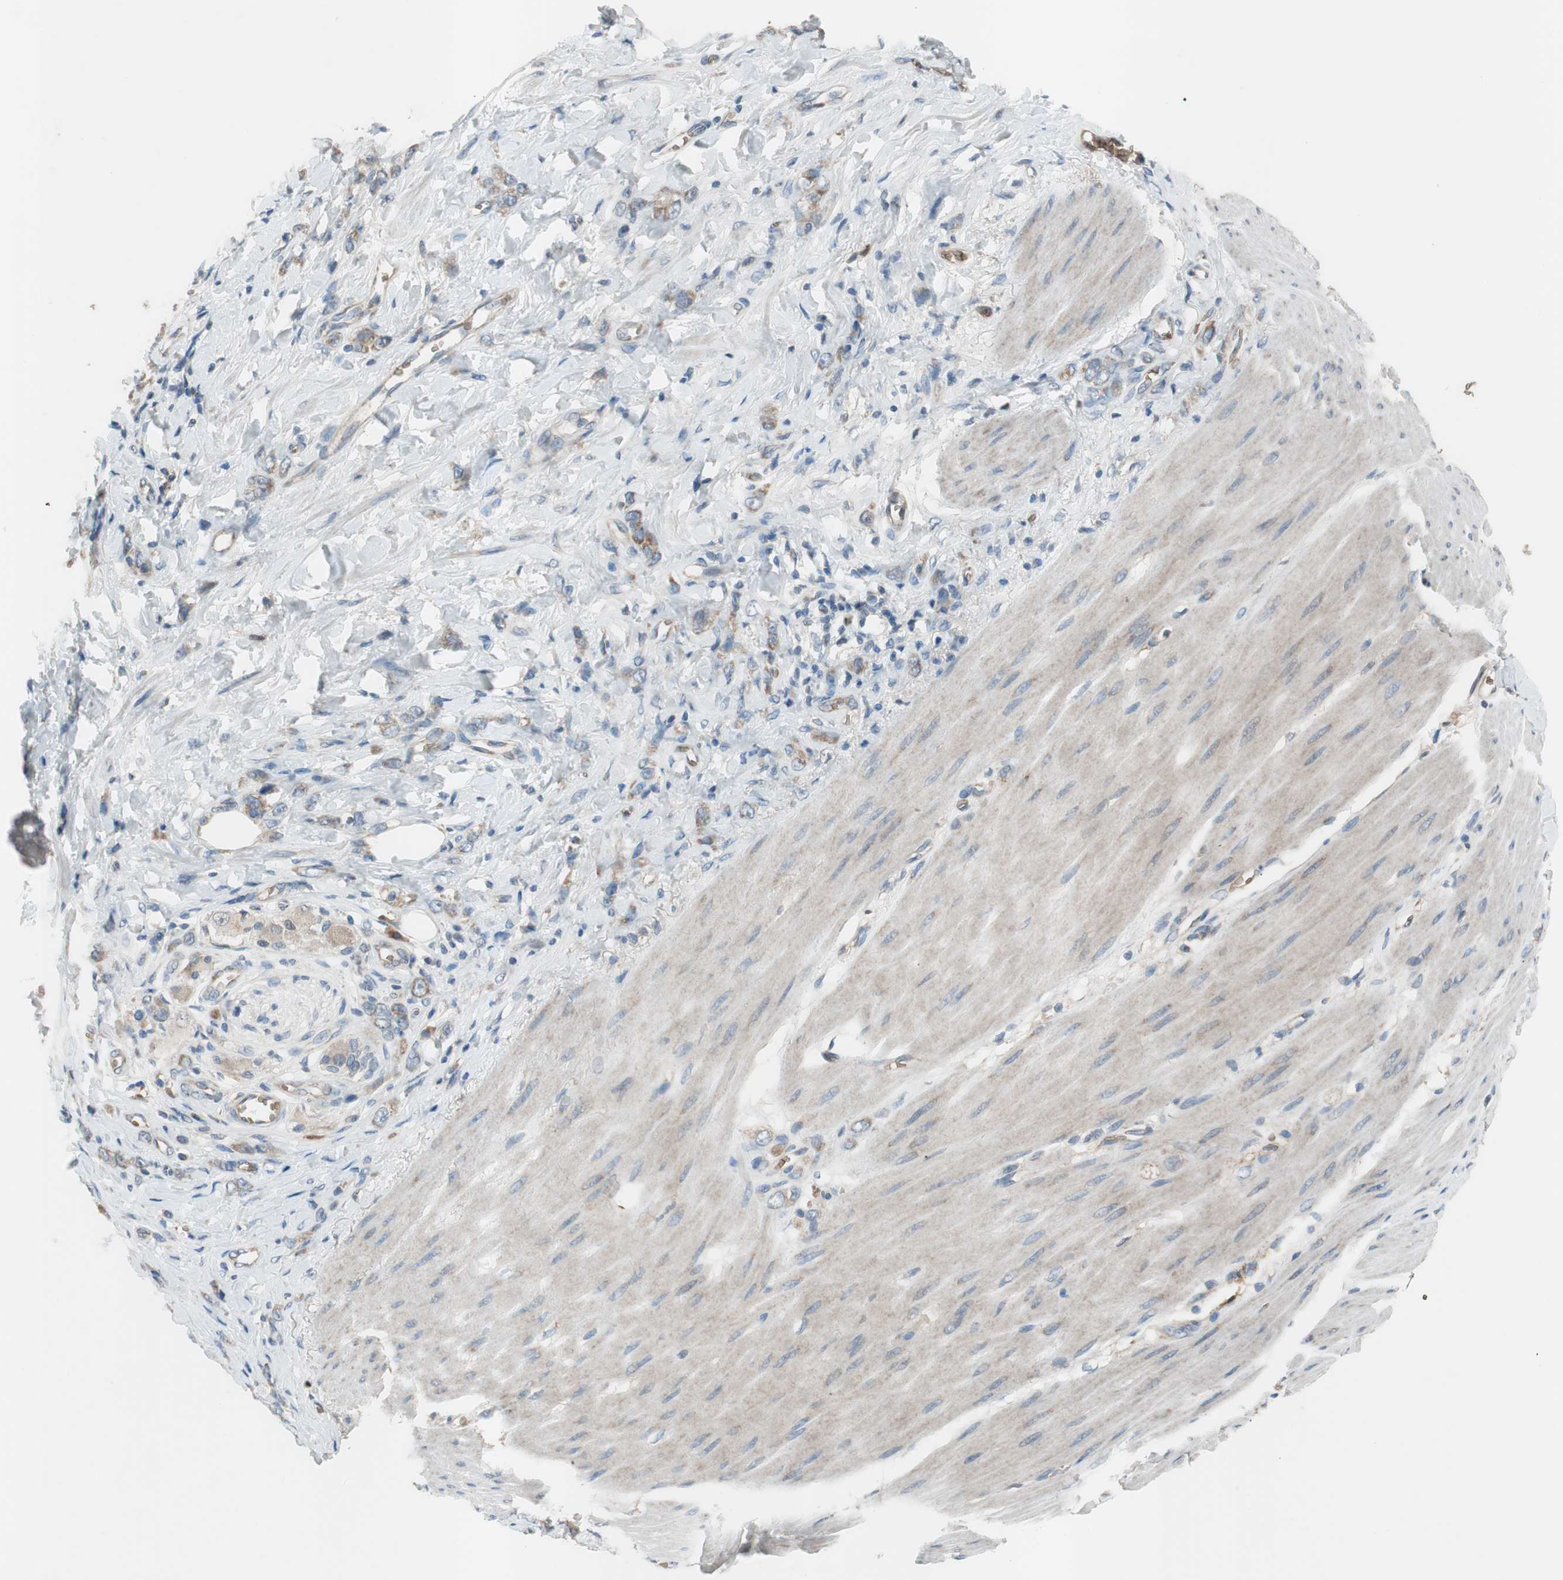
{"staining": {"intensity": "moderate", "quantity": ">75%", "location": "cytoplasmic/membranous"}, "tissue": "stomach cancer", "cell_type": "Tumor cells", "image_type": "cancer", "snomed": [{"axis": "morphology", "description": "Adenocarcinoma, NOS"}, {"axis": "topography", "description": "Stomach"}], "caption": "Stomach cancer (adenocarcinoma) tissue shows moderate cytoplasmic/membranous staining in approximately >75% of tumor cells, visualized by immunohistochemistry.", "gene": "GYPC", "patient": {"sex": "male", "age": 82}}